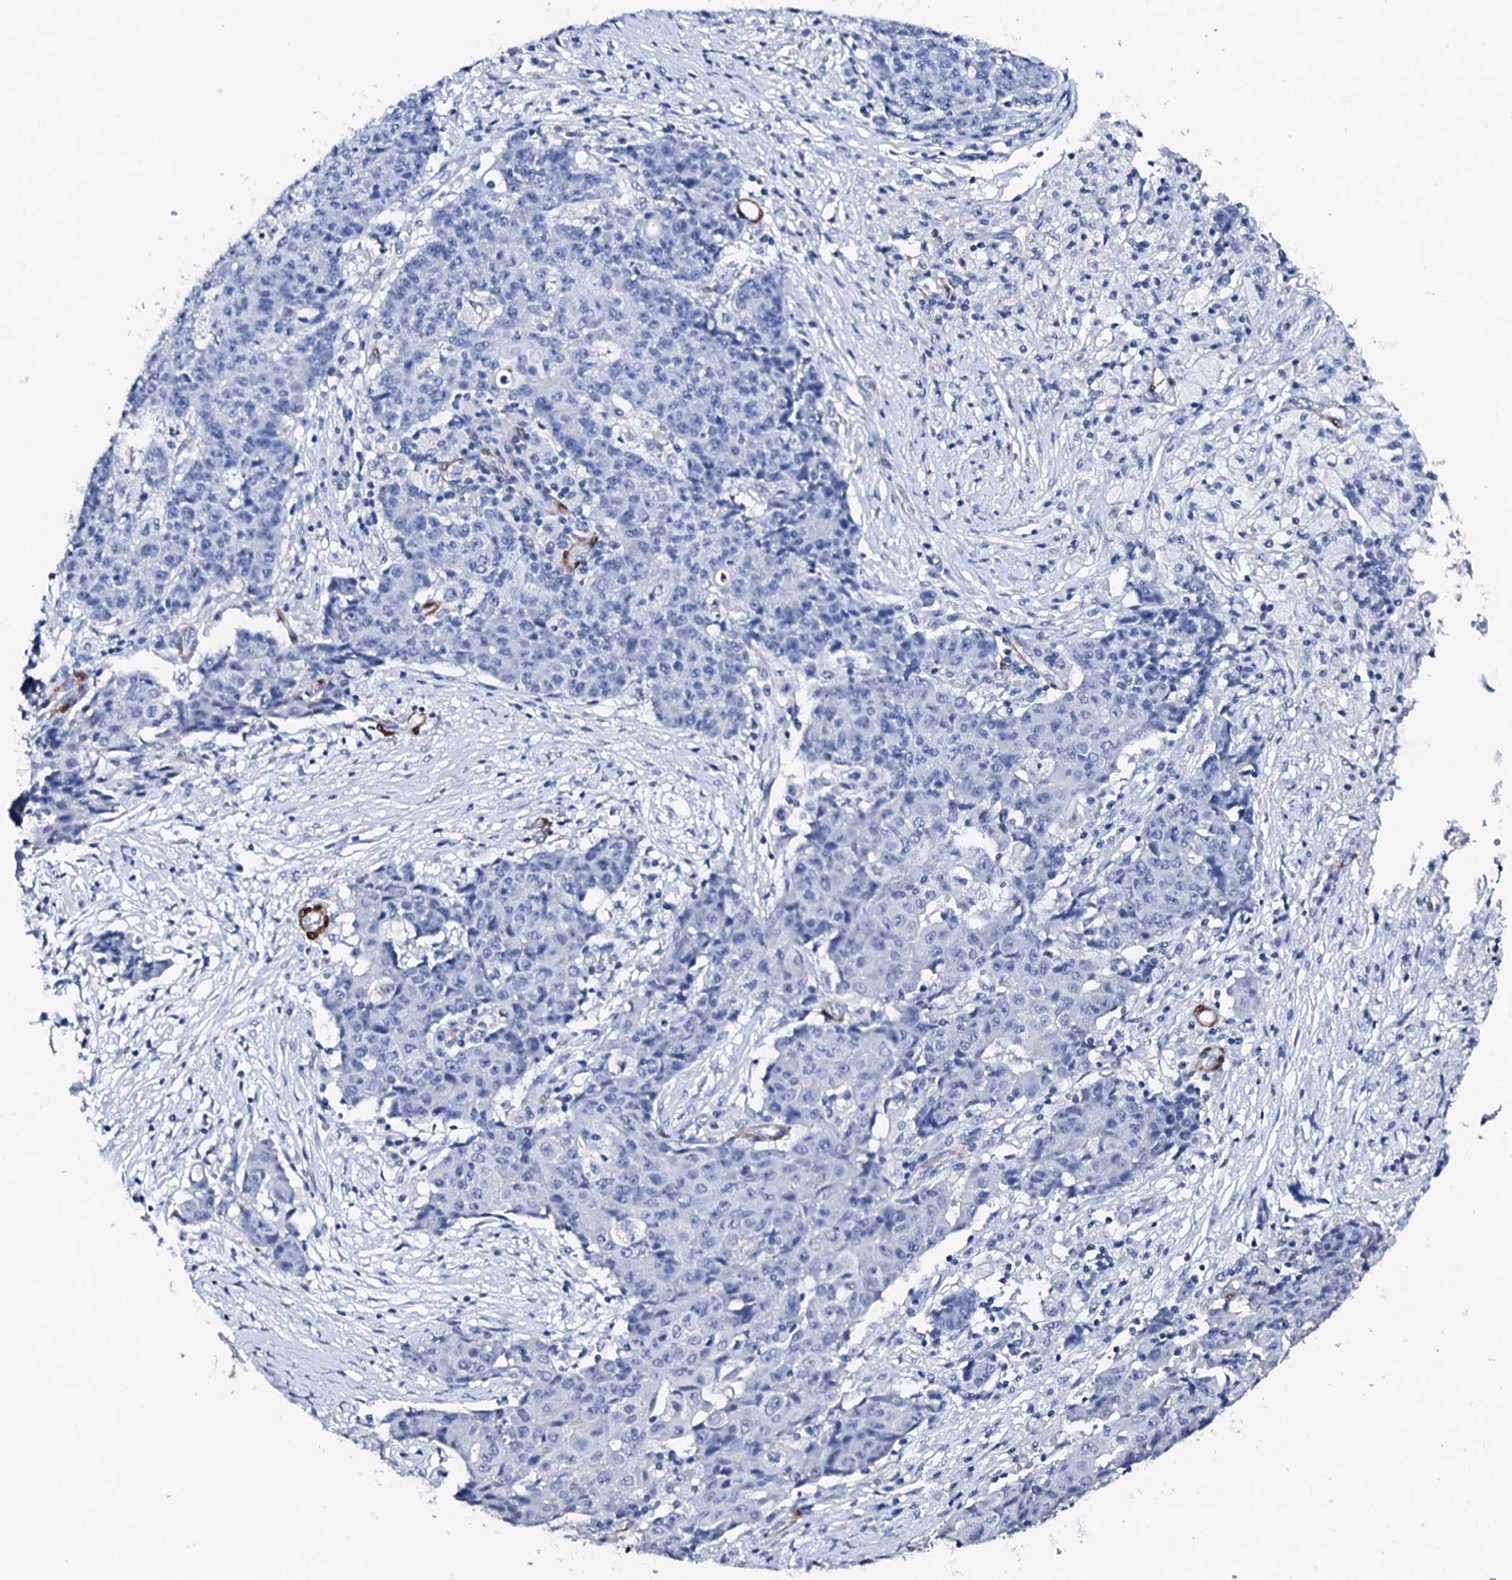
{"staining": {"intensity": "negative", "quantity": "none", "location": "none"}, "tissue": "ovarian cancer", "cell_type": "Tumor cells", "image_type": "cancer", "snomed": [{"axis": "morphology", "description": "Carcinoma, endometroid"}, {"axis": "topography", "description": "Ovary"}], "caption": "Immunohistochemistry (IHC) micrograph of neoplastic tissue: human ovarian cancer stained with DAB reveals no significant protein positivity in tumor cells.", "gene": "NRIP2", "patient": {"sex": "female", "age": 42}}